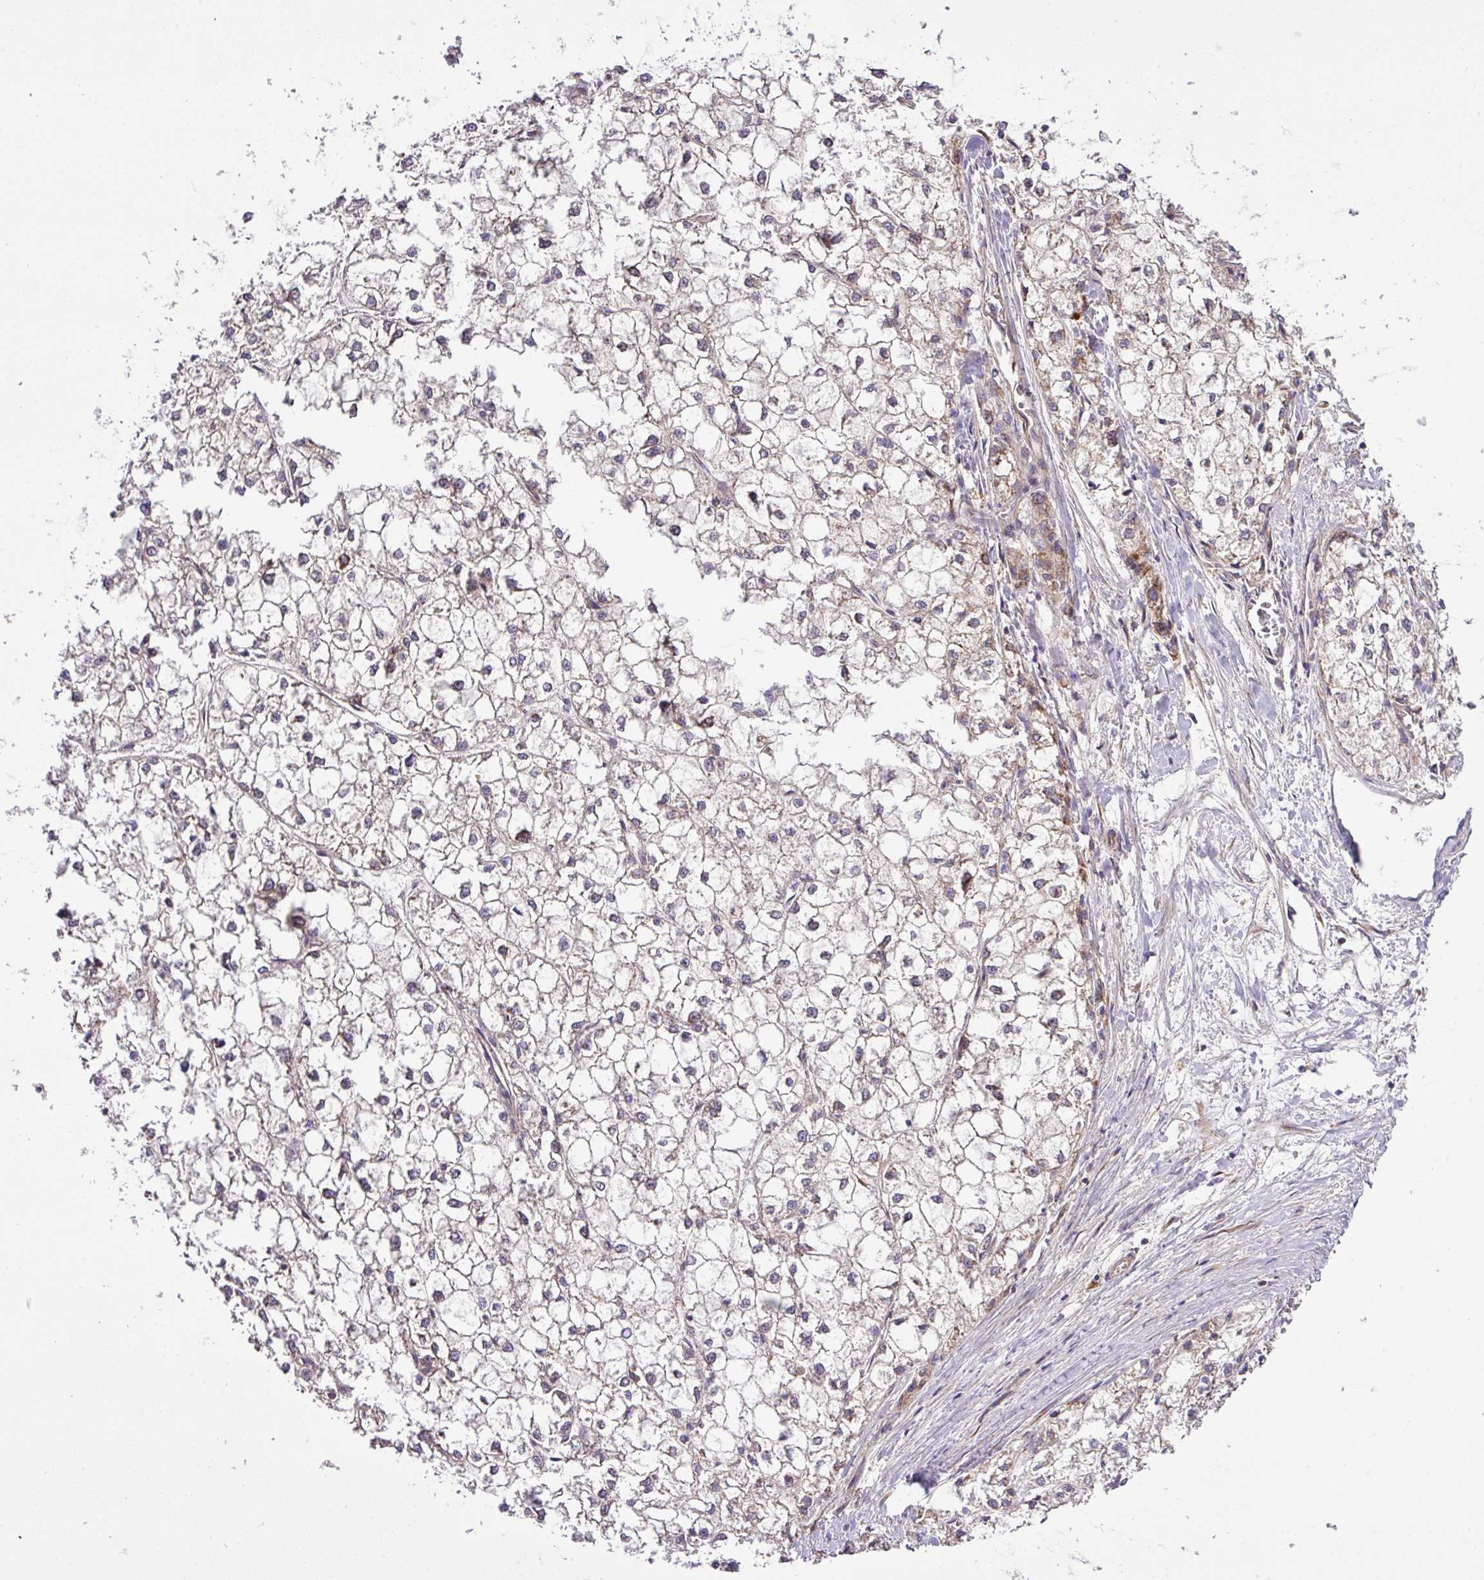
{"staining": {"intensity": "negative", "quantity": "none", "location": "none"}, "tissue": "liver cancer", "cell_type": "Tumor cells", "image_type": "cancer", "snomed": [{"axis": "morphology", "description": "Carcinoma, Hepatocellular, NOS"}, {"axis": "topography", "description": "Liver"}], "caption": "A photomicrograph of liver hepatocellular carcinoma stained for a protein reveals no brown staining in tumor cells.", "gene": "TM2D2", "patient": {"sex": "female", "age": 43}}